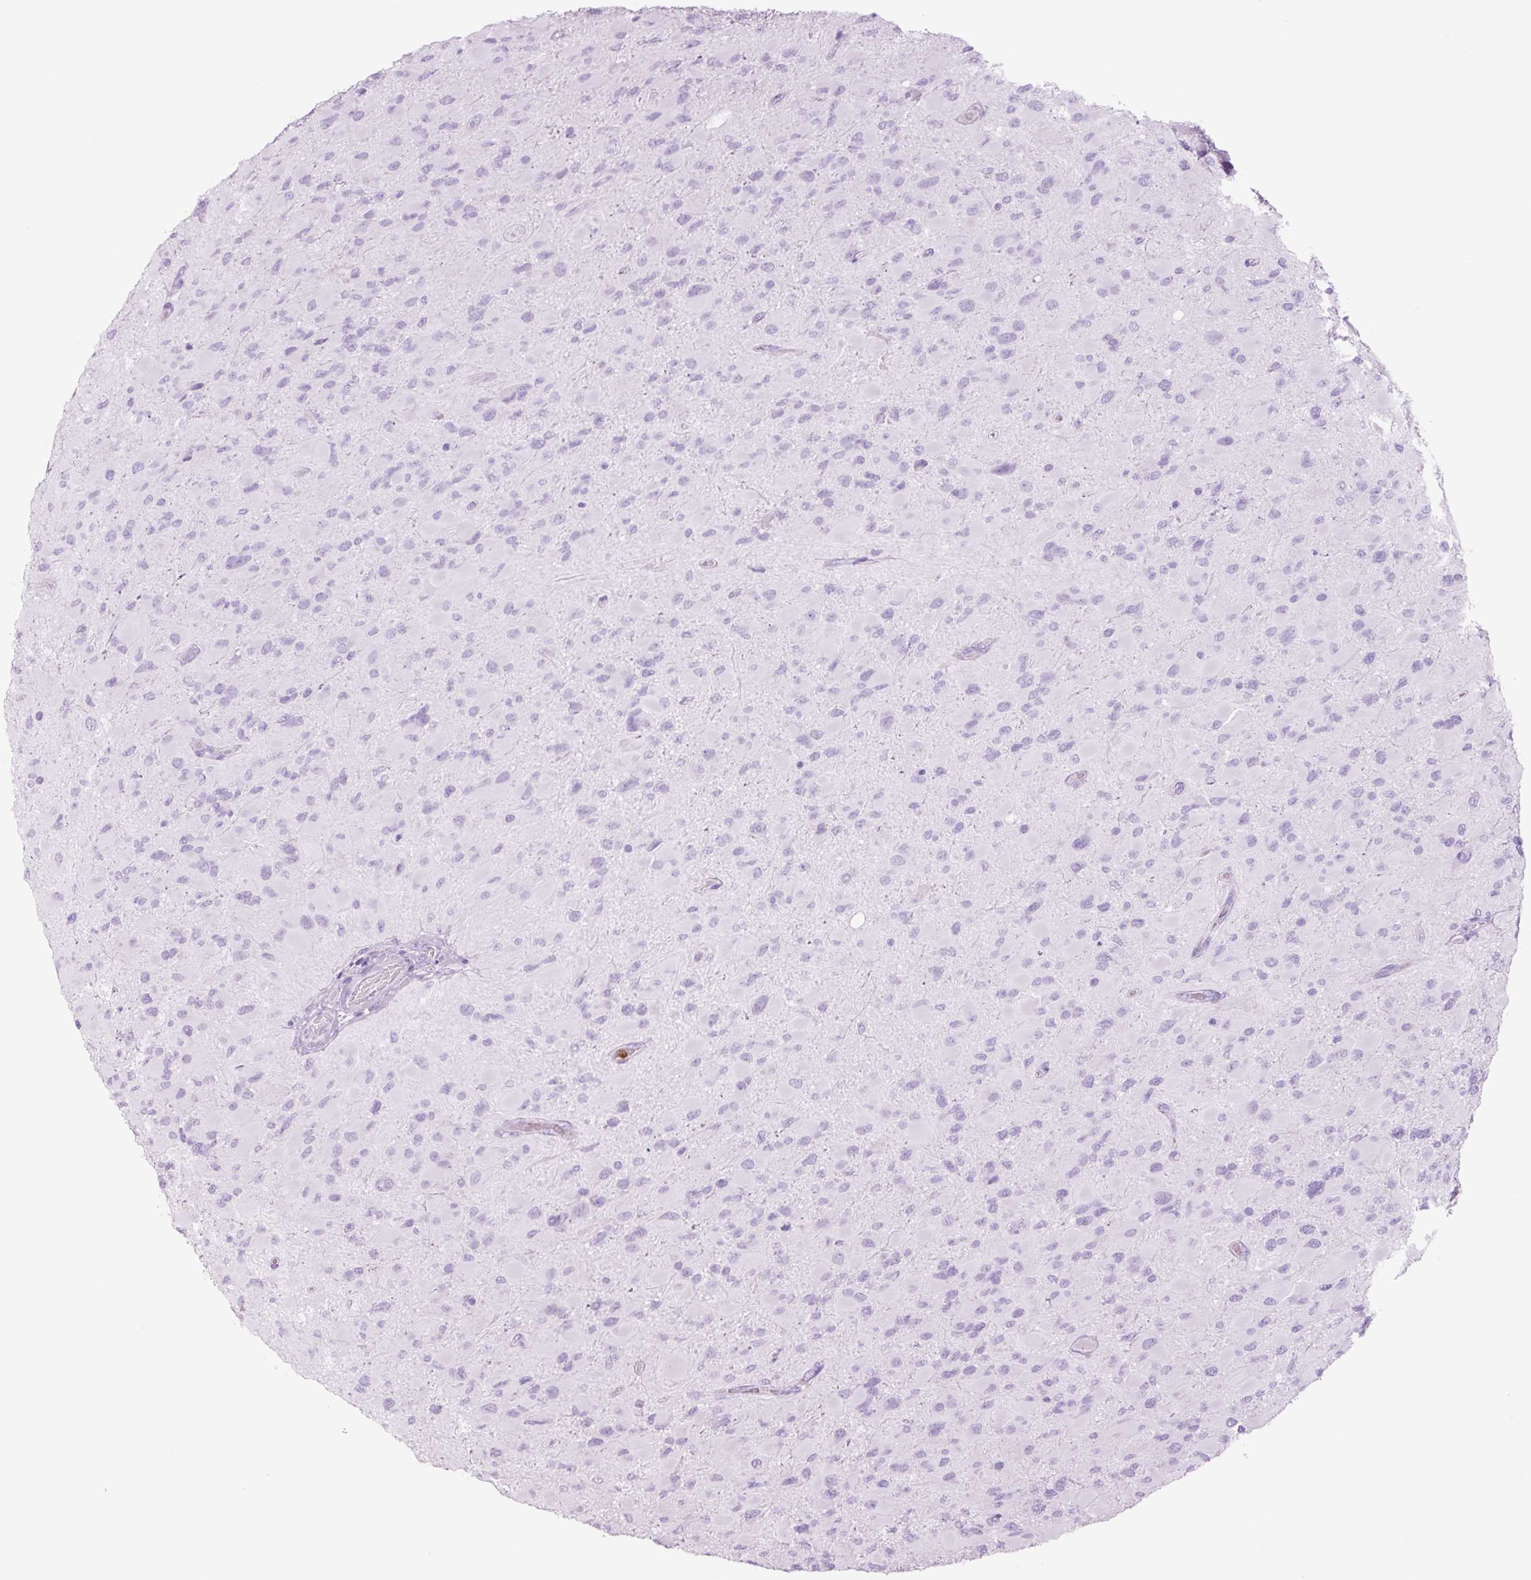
{"staining": {"intensity": "negative", "quantity": "none", "location": "none"}, "tissue": "glioma", "cell_type": "Tumor cells", "image_type": "cancer", "snomed": [{"axis": "morphology", "description": "Glioma, malignant, High grade"}, {"axis": "topography", "description": "Cerebral cortex"}], "caption": "Malignant high-grade glioma stained for a protein using immunohistochemistry exhibits no positivity tumor cells.", "gene": "LYZ", "patient": {"sex": "female", "age": 36}}